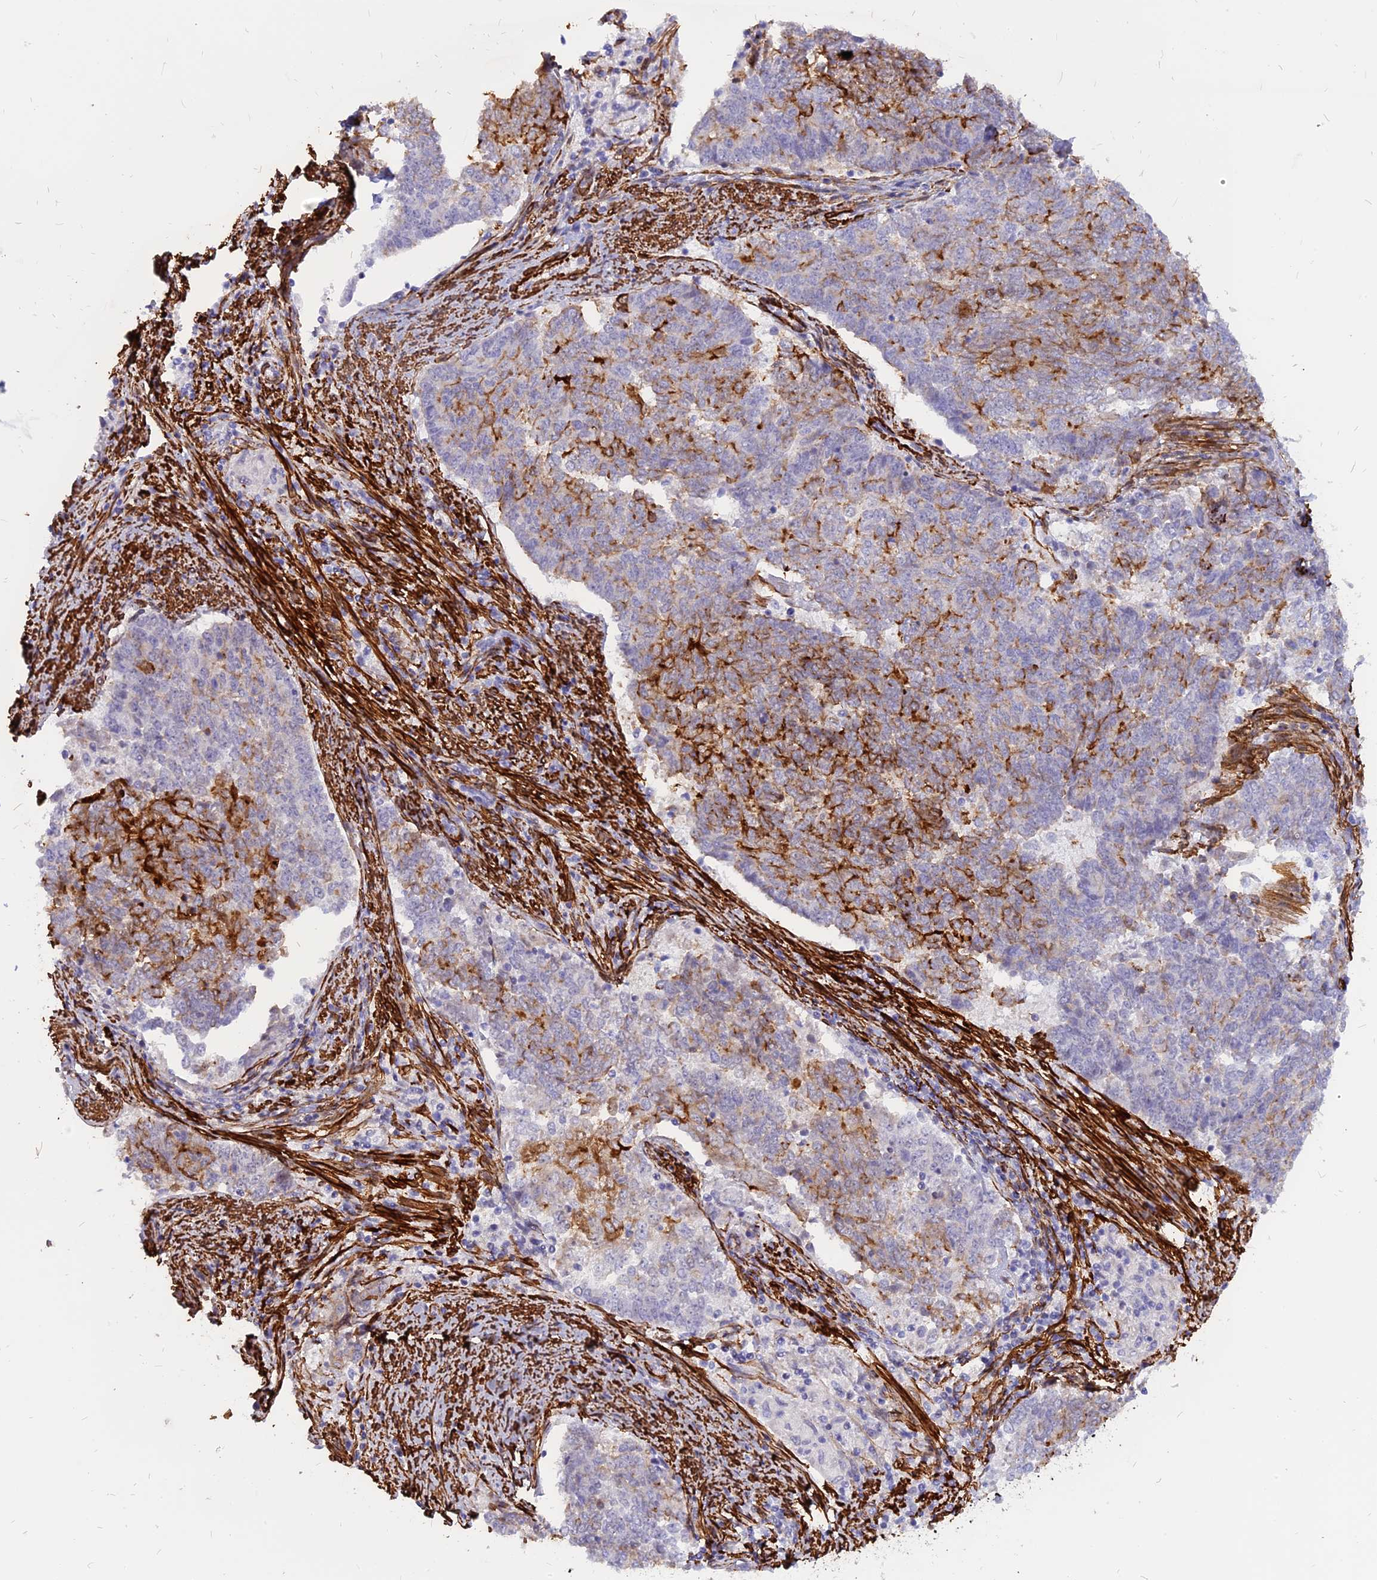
{"staining": {"intensity": "moderate", "quantity": "<25%", "location": "cytoplasmic/membranous"}, "tissue": "endometrial cancer", "cell_type": "Tumor cells", "image_type": "cancer", "snomed": [{"axis": "morphology", "description": "Adenocarcinoma, NOS"}, {"axis": "topography", "description": "Endometrium"}], "caption": "IHC image of neoplastic tissue: human adenocarcinoma (endometrial) stained using IHC demonstrates low levels of moderate protein expression localized specifically in the cytoplasmic/membranous of tumor cells, appearing as a cytoplasmic/membranous brown color.", "gene": "CENPV", "patient": {"sex": "female", "age": 80}}